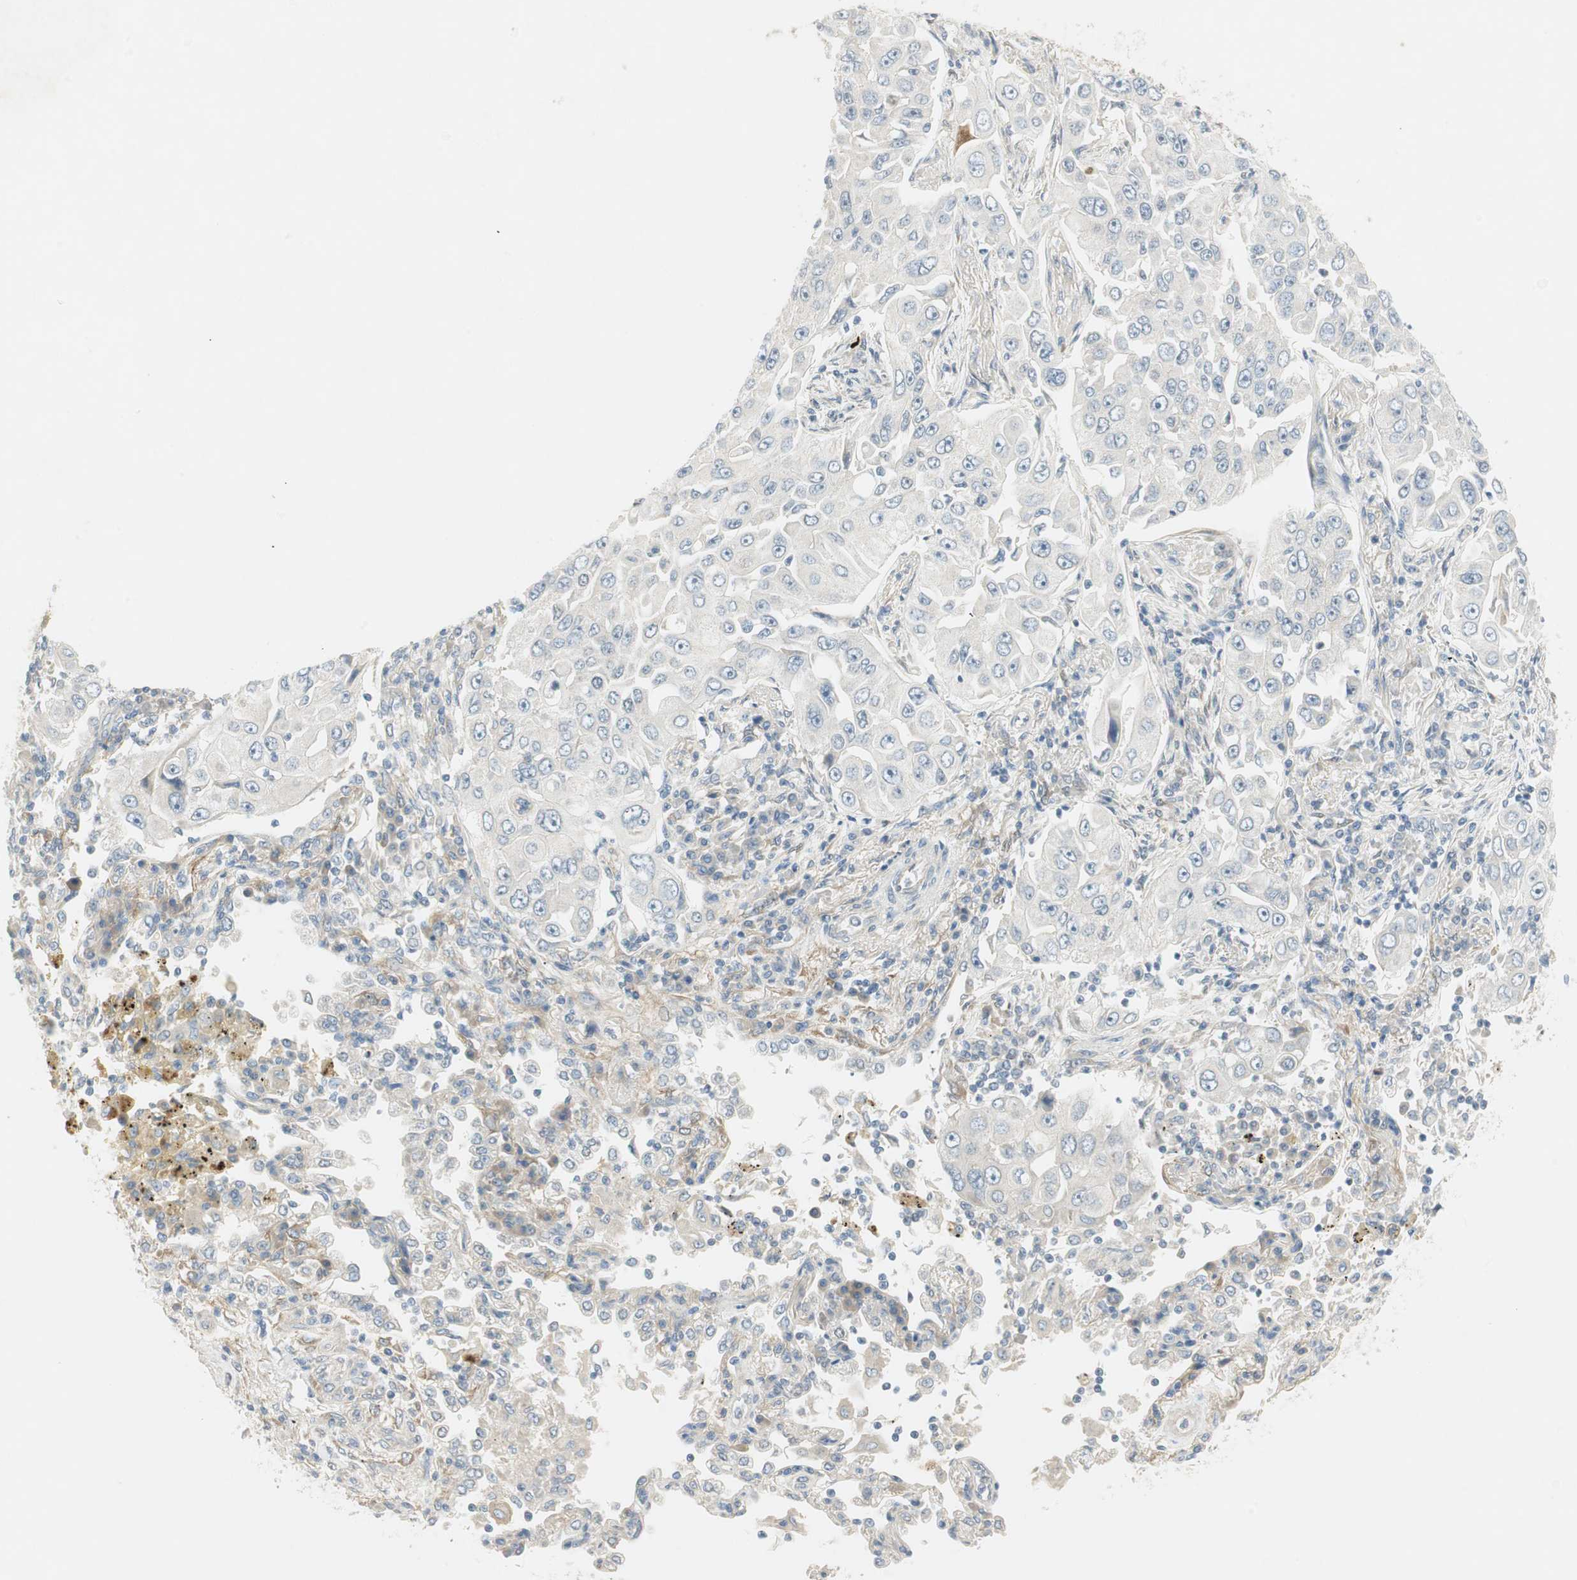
{"staining": {"intensity": "negative", "quantity": "none", "location": "none"}, "tissue": "lung cancer", "cell_type": "Tumor cells", "image_type": "cancer", "snomed": [{"axis": "morphology", "description": "Adenocarcinoma, NOS"}, {"axis": "topography", "description": "Lung"}], "caption": "This is an immunohistochemistry image of lung cancer. There is no expression in tumor cells.", "gene": "STON1-GTF2A1L", "patient": {"sex": "male", "age": 84}}